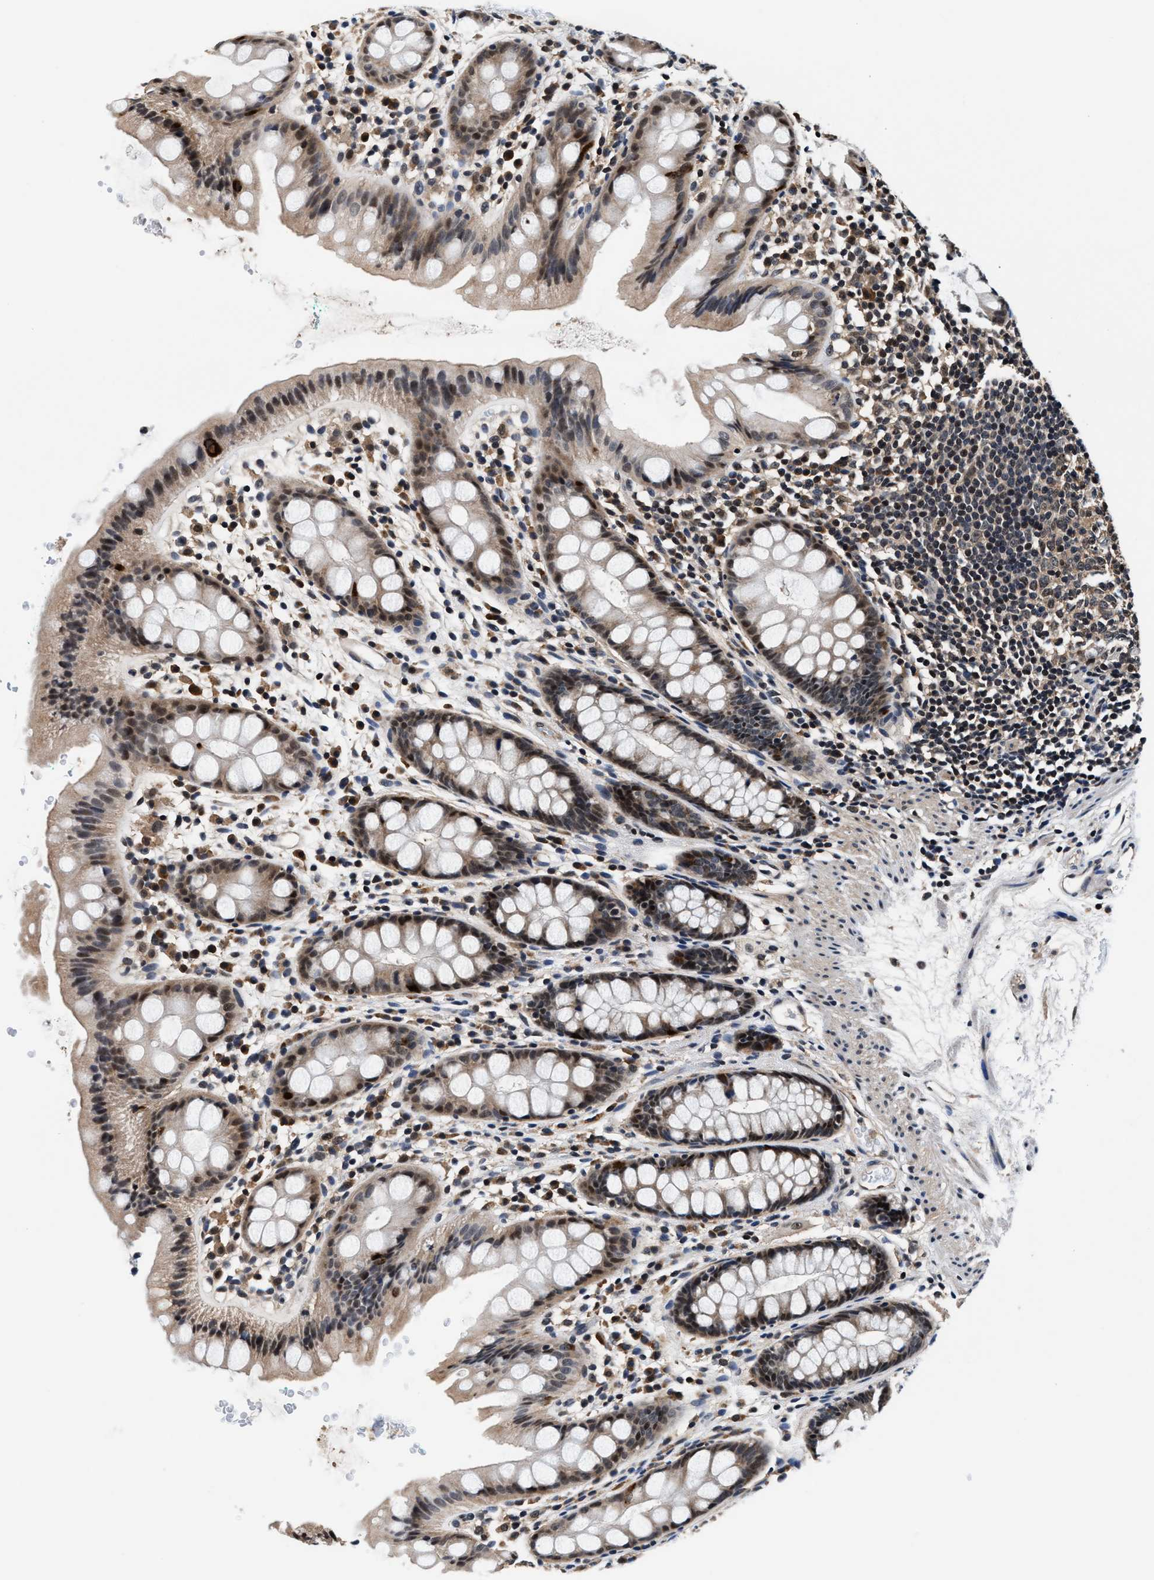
{"staining": {"intensity": "moderate", "quantity": "25%-75%", "location": "cytoplasmic/membranous,nuclear"}, "tissue": "rectum", "cell_type": "Glandular cells", "image_type": "normal", "snomed": [{"axis": "morphology", "description": "Normal tissue, NOS"}, {"axis": "topography", "description": "Rectum"}], "caption": "The photomicrograph shows a brown stain indicating the presence of a protein in the cytoplasmic/membranous,nuclear of glandular cells in rectum. (IHC, brightfield microscopy, high magnification).", "gene": "USP16", "patient": {"sex": "female", "age": 65}}